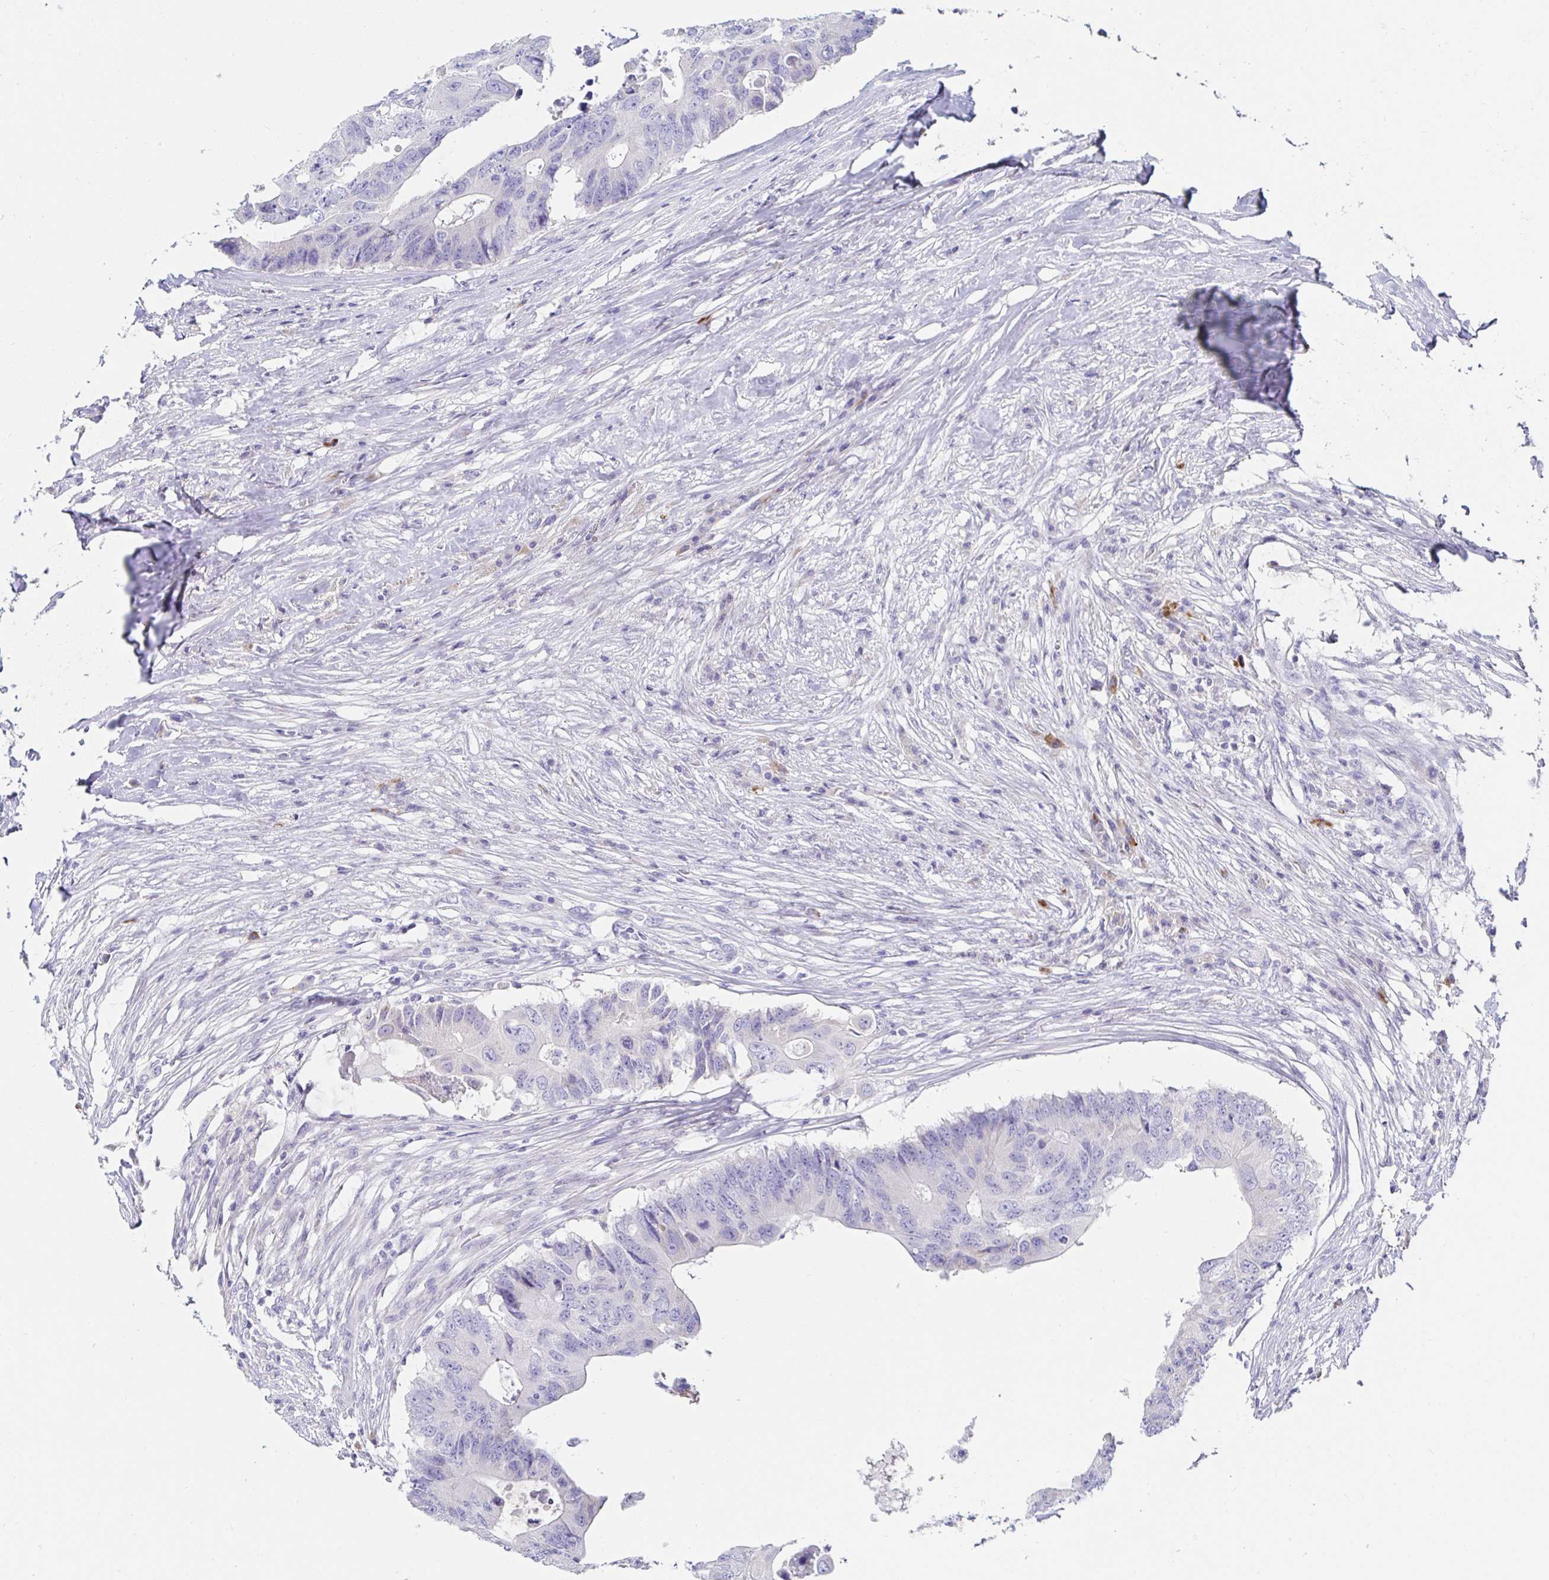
{"staining": {"intensity": "negative", "quantity": "none", "location": "none"}, "tissue": "colorectal cancer", "cell_type": "Tumor cells", "image_type": "cancer", "snomed": [{"axis": "morphology", "description": "Adenocarcinoma, NOS"}, {"axis": "topography", "description": "Colon"}], "caption": "Tumor cells are negative for protein expression in human colorectal cancer.", "gene": "C4orf17", "patient": {"sex": "male", "age": 71}}